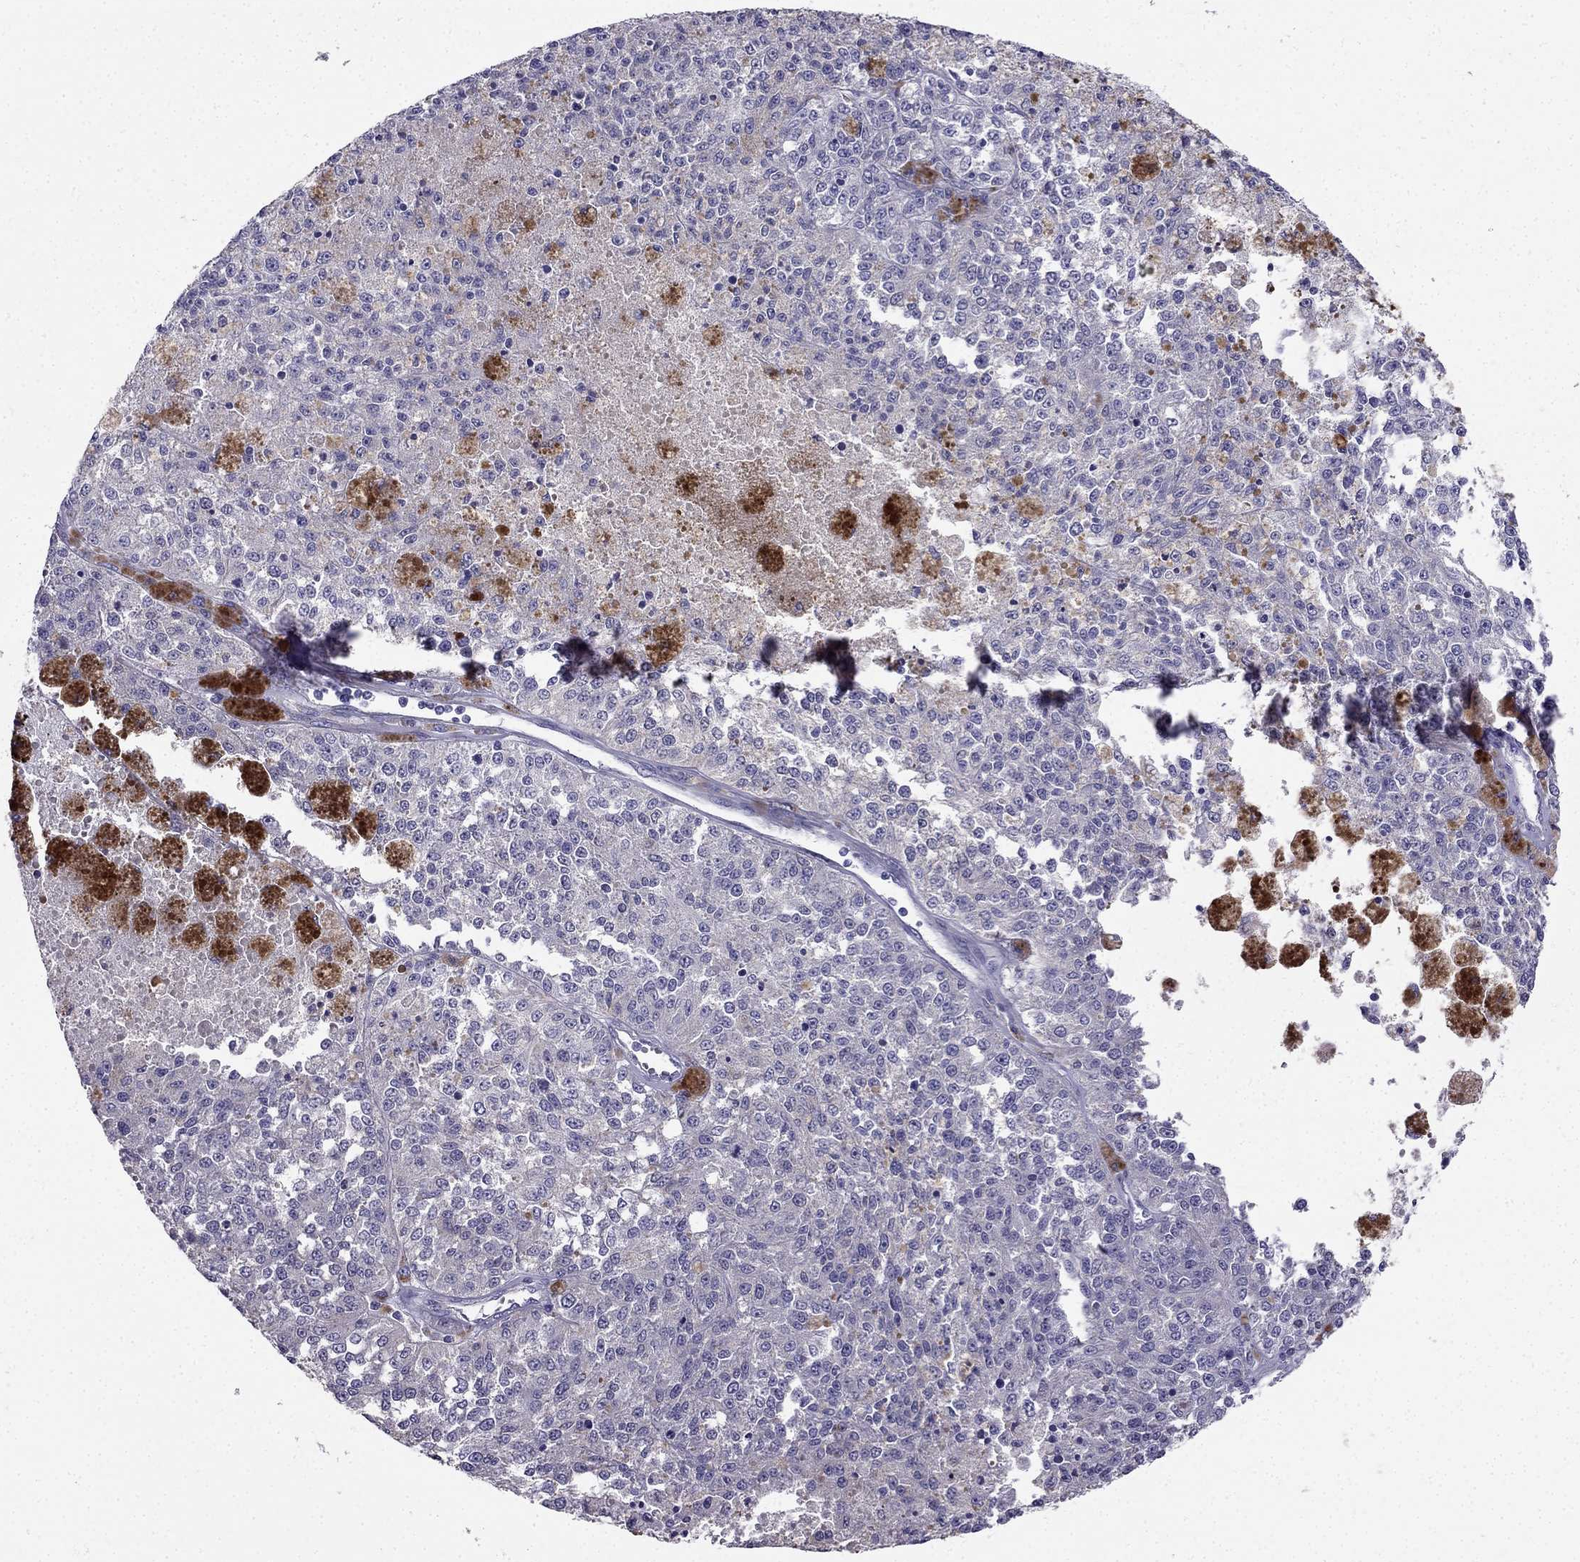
{"staining": {"intensity": "negative", "quantity": "none", "location": "none"}, "tissue": "melanoma", "cell_type": "Tumor cells", "image_type": "cancer", "snomed": [{"axis": "morphology", "description": "Malignant melanoma, Metastatic site"}, {"axis": "topography", "description": "Lymph node"}], "caption": "The IHC image has no significant positivity in tumor cells of melanoma tissue.", "gene": "AS3MT", "patient": {"sex": "female", "age": 64}}